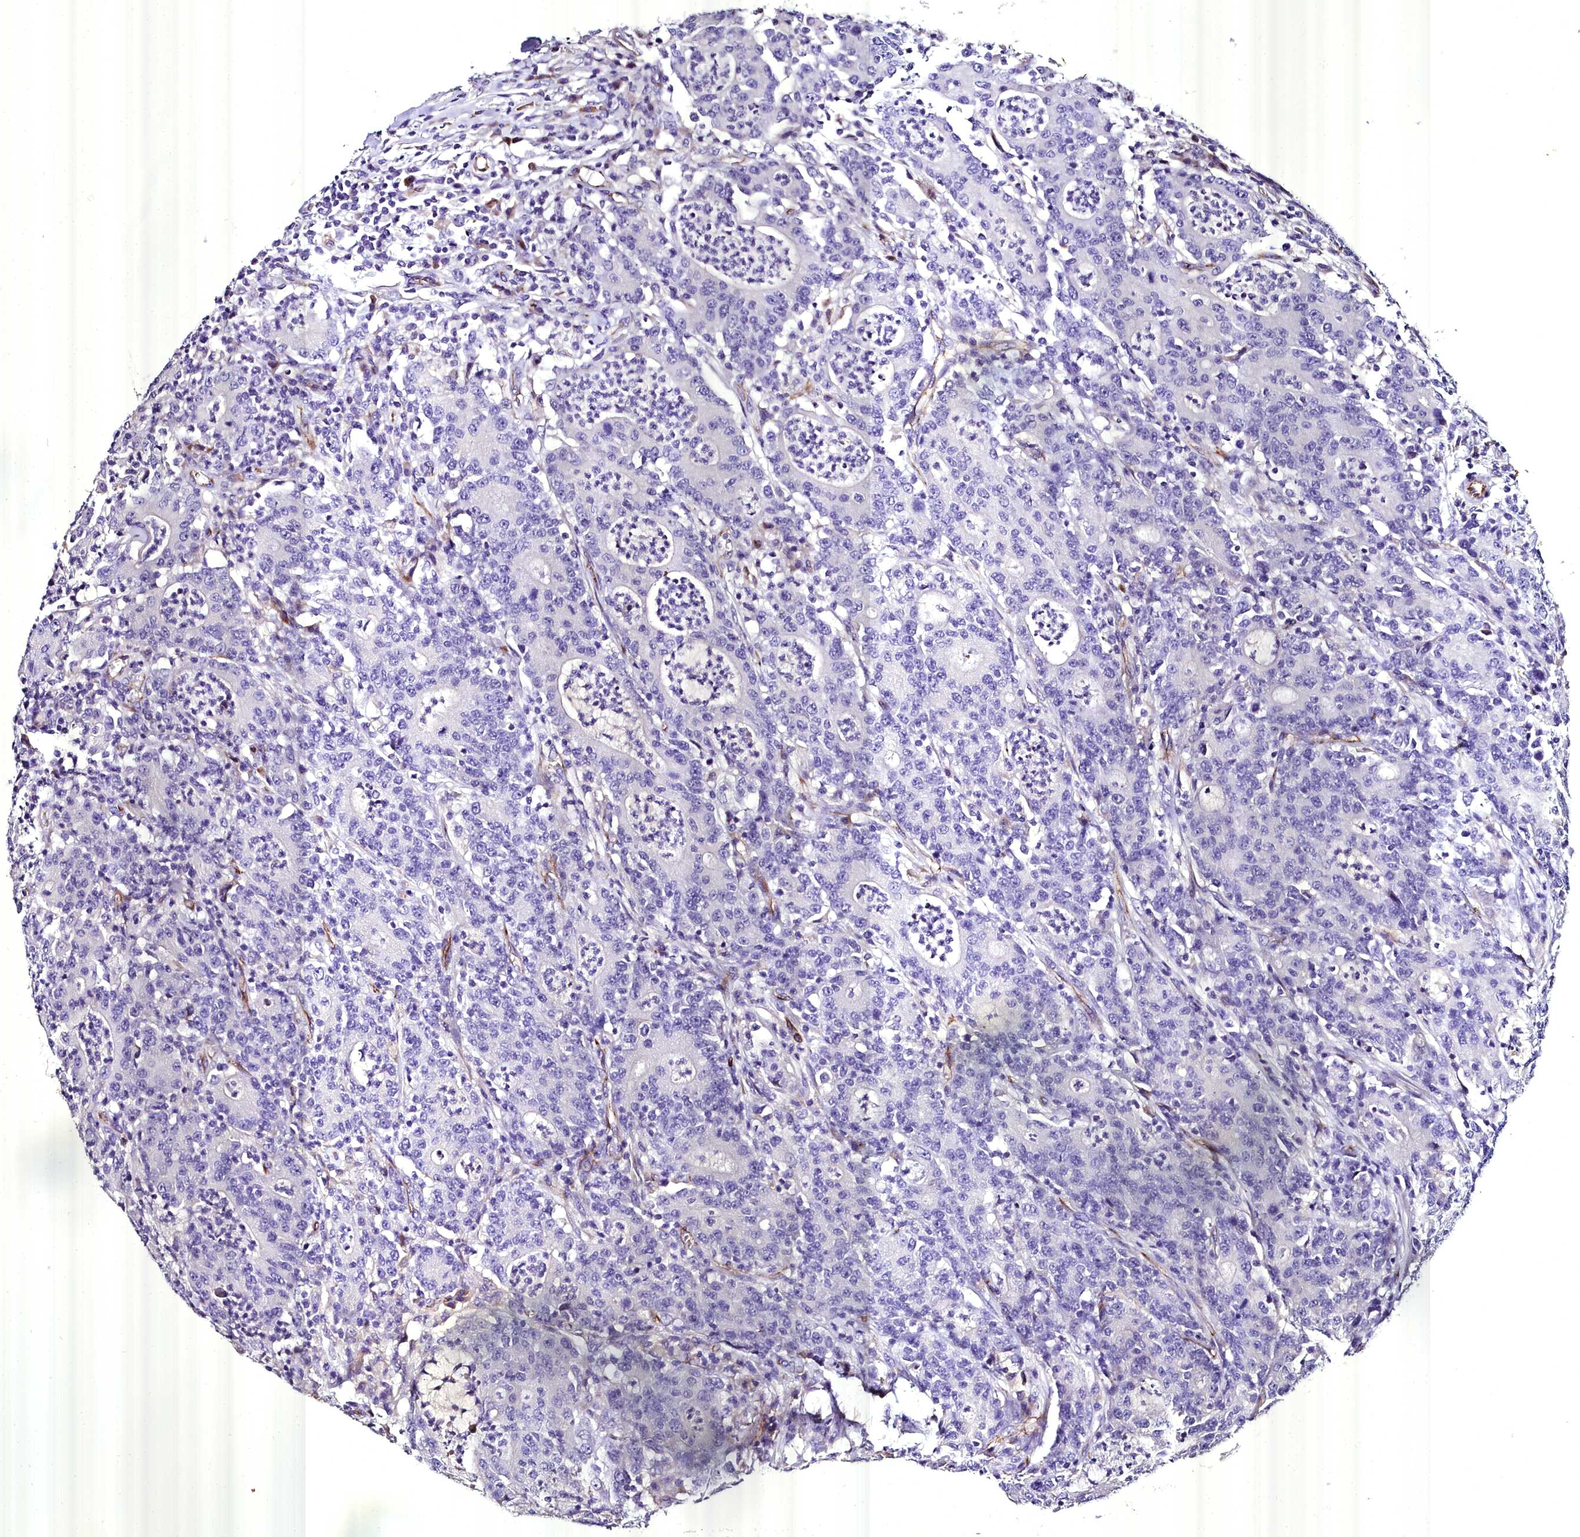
{"staining": {"intensity": "negative", "quantity": "none", "location": "none"}, "tissue": "colorectal cancer", "cell_type": "Tumor cells", "image_type": "cancer", "snomed": [{"axis": "morphology", "description": "Adenocarcinoma, NOS"}, {"axis": "topography", "description": "Colon"}], "caption": "DAB (3,3'-diaminobenzidine) immunohistochemical staining of colorectal cancer (adenocarcinoma) shows no significant staining in tumor cells.", "gene": "MS4A18", "patient": {"sex": "male", "age": 83}}